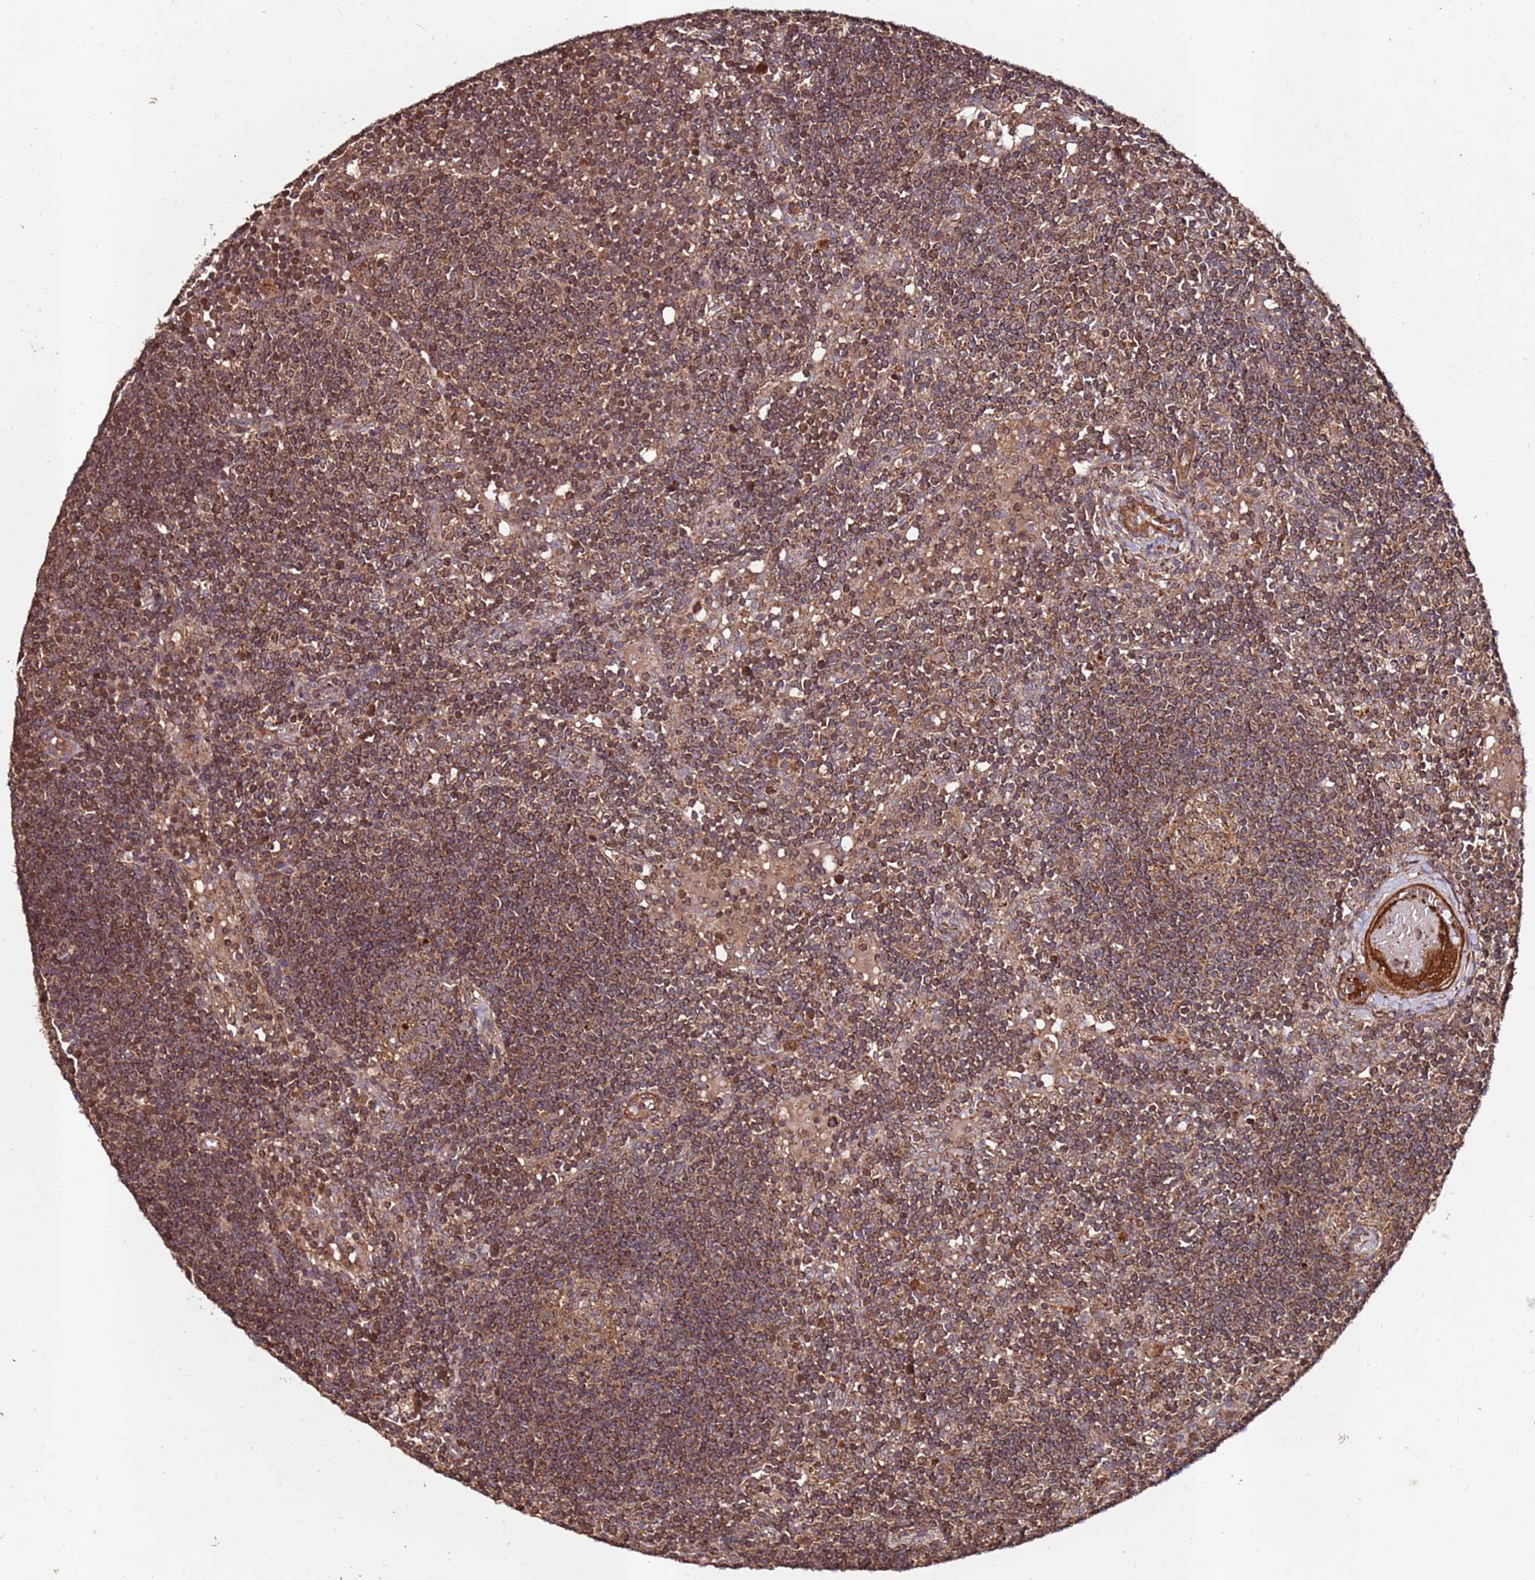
{"staining": {"intensity": "moderate", "quantity": ">75%", "location": "cytoplasmic/membranous"}, "tissue": "lymph node", "cell_type": "Germinal center cells", "image_type": "normal", "snomed": [{"axis": "morphology", "description": "Normal tissue, NOS"}, {"axis": "topography", "description": "Lymph node"}], "caption": "Moderate cytoplasmic/membranous positivity for a protein is identified in about >75% of germinal center cells of normal lymph node using IHC.", "gene": "FAM186A", "patient": {"sex": "male", "age": 53}}